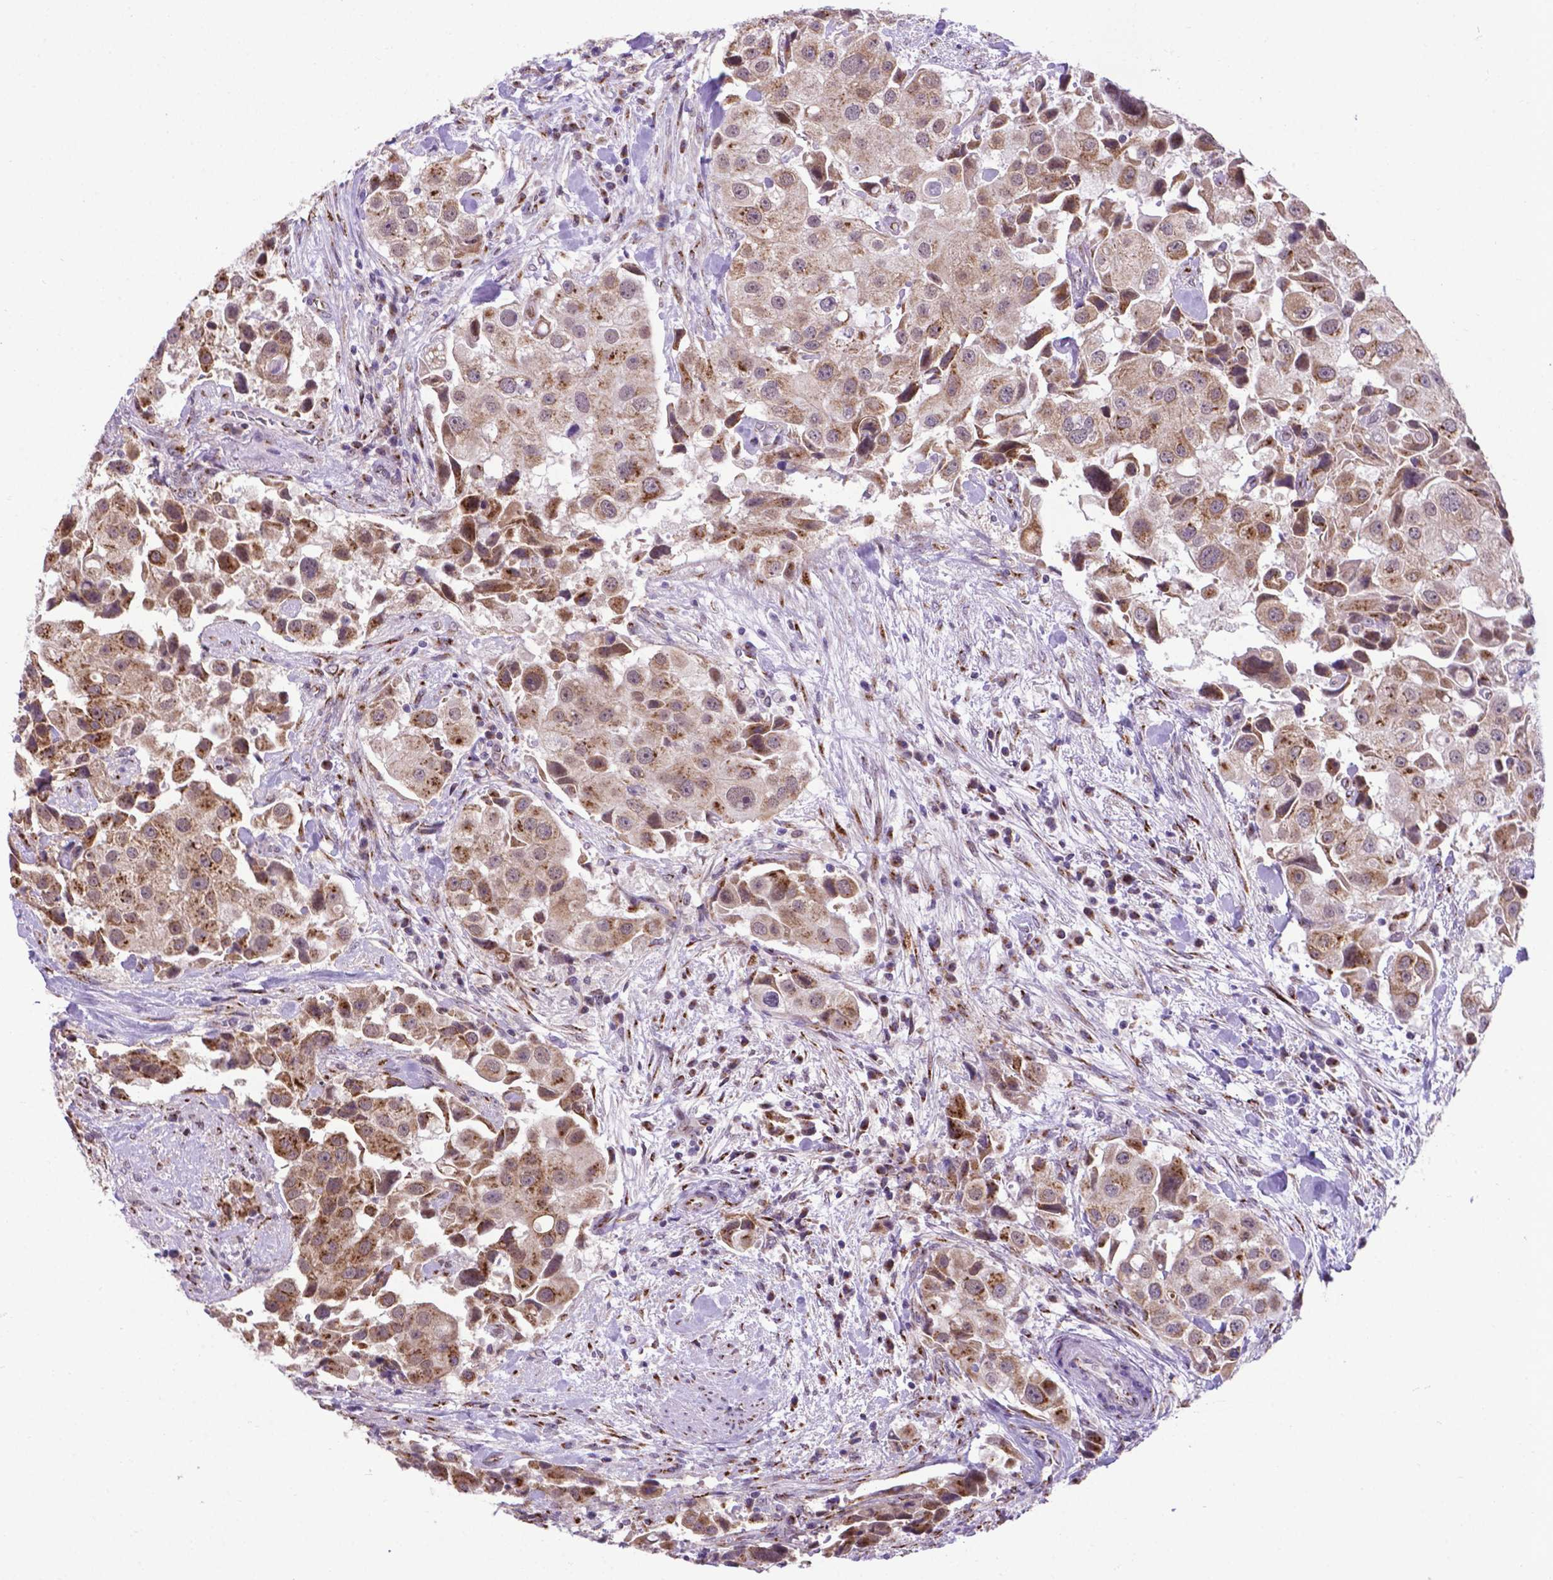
{"staining": {"intensity": "moderate", "quantity": ">75%", "location": "cytoplasmic/membranous"}, "tissue": "urothelial cancer", "cell_type": "Tumor cells", "image_type": "cancer", "snomed": [{"axis": "morphology", "description": "Urothelial carcinoma, High grade"}, {"axis": "topography", "description": "Urinary bladder"}], "caption": "Human urothelial carcinoma (high-grade) stained with a brown dye exhibits moderate cytoplasmic/membranous positive positivity in about >75% of tumor cells.", "gene": "MRPL10", "patient": {"sex": "female", "age": 64}}